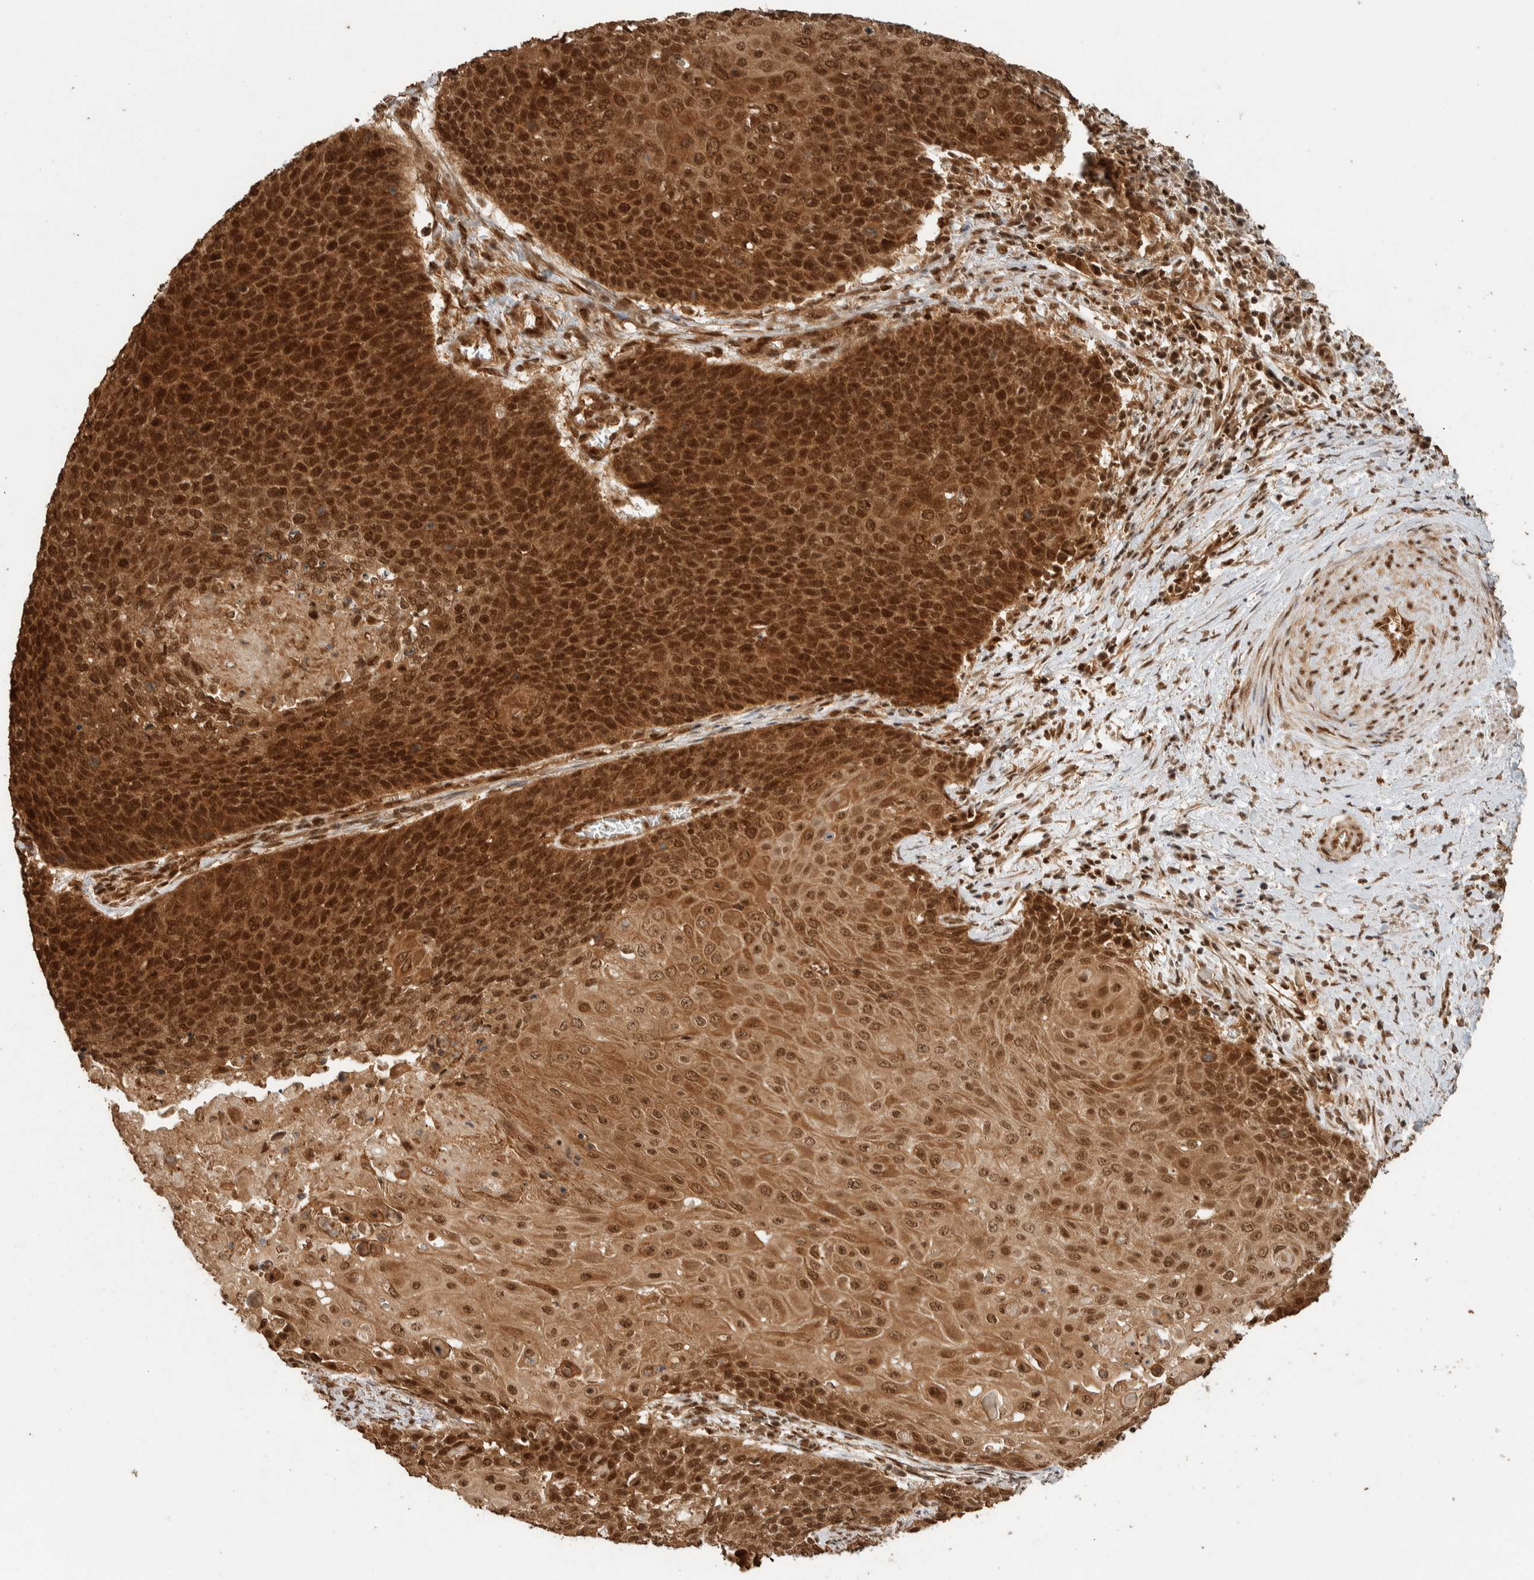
{"staining": {"intensity": "strong", "quantity": ">75%", "location": "cytoplasmic/membranous,nuclear"}, "tissue": "cervical cancer", "cell_type": "Tumor cells", "image_type": "cancer", "snomed": [{"axis": "morphology", "description": "Squamous cell carcinoma, NOS"}, {"axis": "topography", "description": "Cervix"}], "caption": "Squamous cell carcinoma (cervical) was stained to show a protein in brown. There is high levels of strong cytoplasmic/membranous and nuclear positivity in approximately >75% of tumor cells.", "gene": "ZBTB2", "patient": {"sex": "female", "age": 39}}